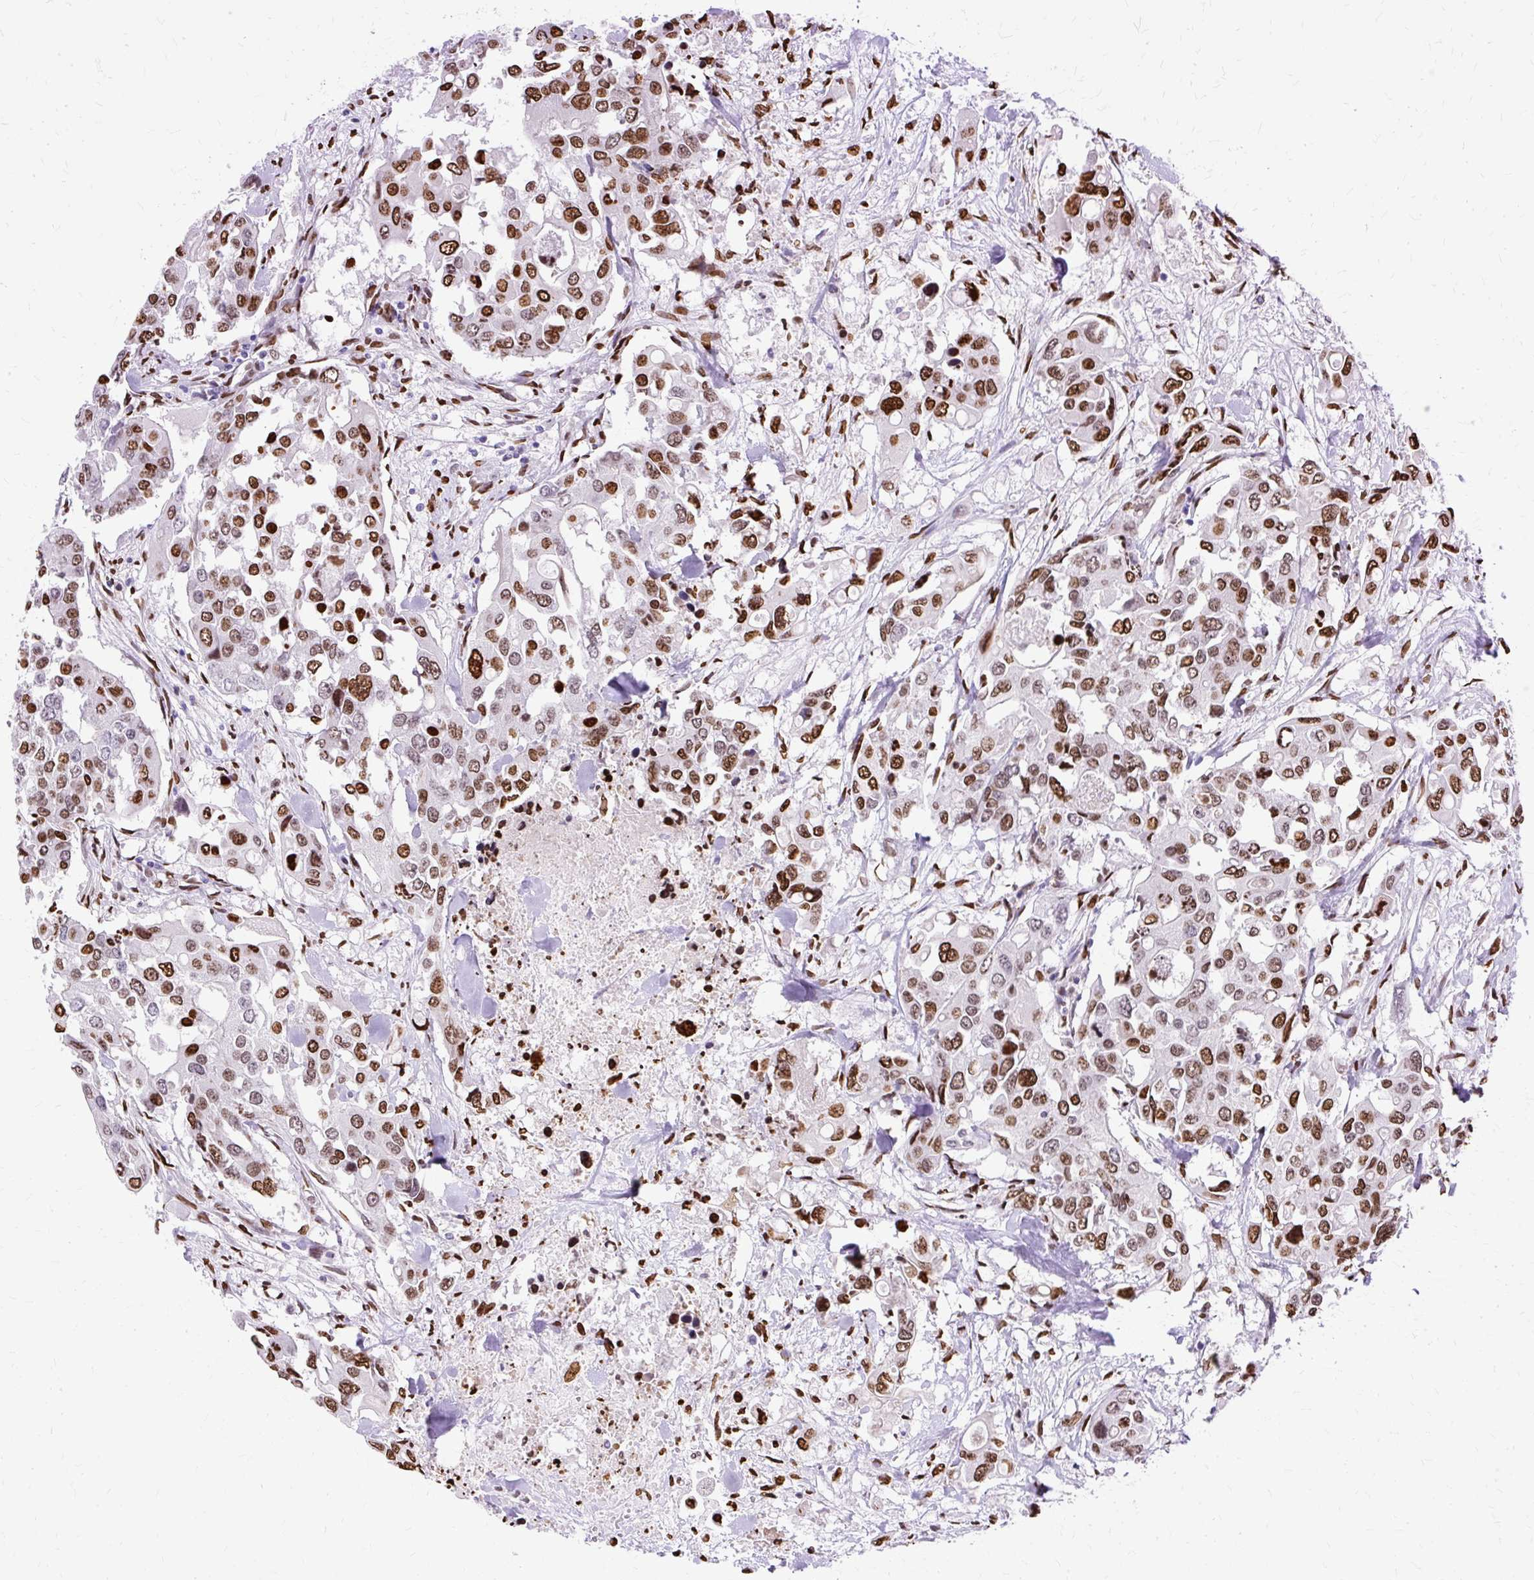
{"staining": {"intensity": "moderate", "quantity": ">75%", "location": "nuclear"}, "tissue": "colorectal cancer", "cell_type": "Tumor cells", "image_type": "cancer", "snomed": [{"axis": "morphology", "description": "Adenocarcinoma, NOS"}, {"axis": "topography", "description": "Colon"}], "caption": "IHC (DAB) staining of colorectal adenocarcinoma demonstrates moderate nuclear protein staining in approximately >75% of tumor cells.", "gene": "TMEM184C", "patient": {"sex": "male", "age": 77}}